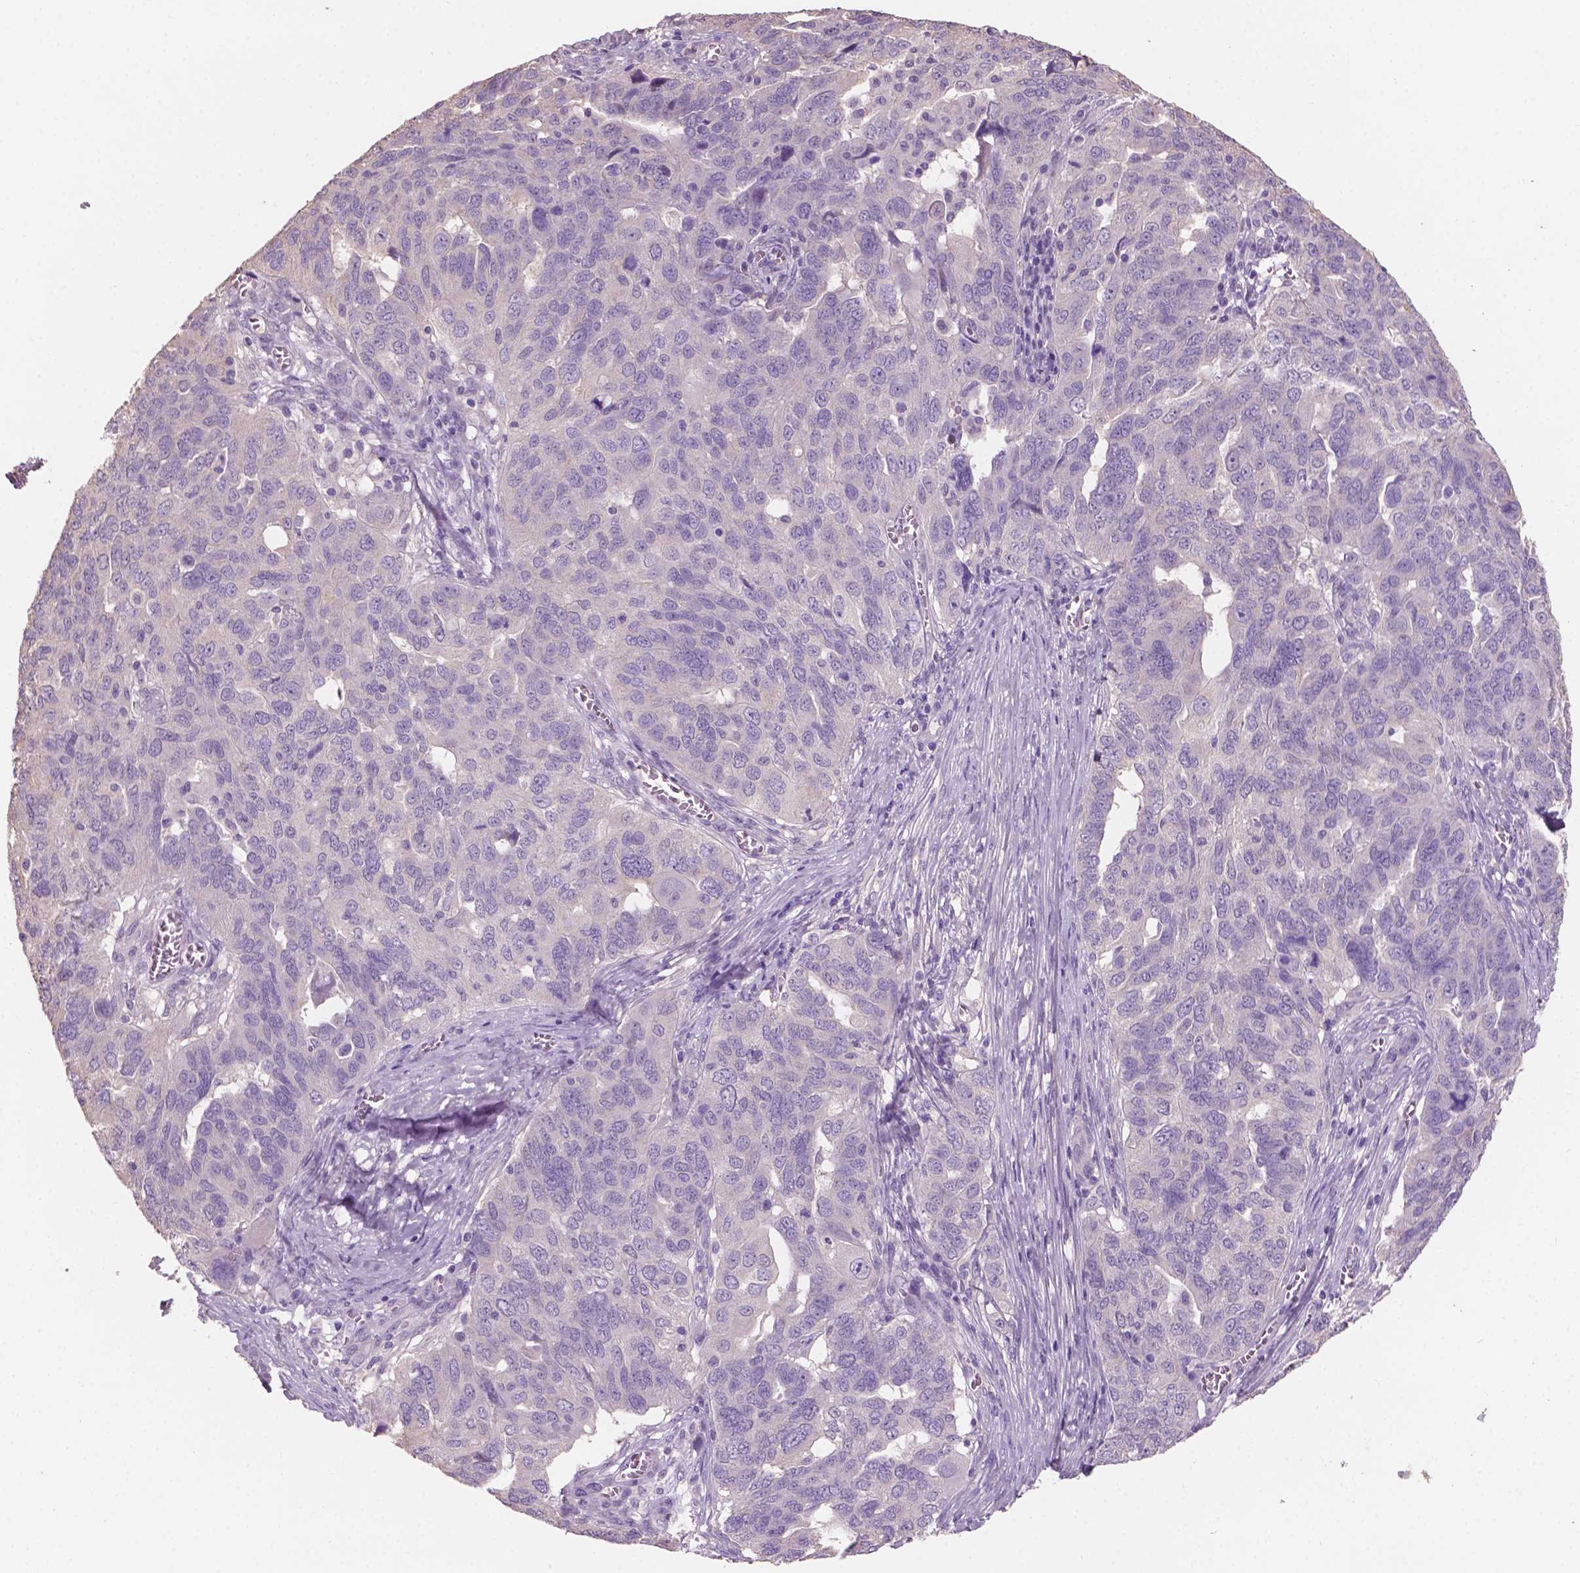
{"staining": {"intensity": "negative", "quantity": "none", "location": "none"}, "tissue": "ovarian cancer", "cell_type": "Tumor cells", "image_type": "cancer", "snomed": [{"axis": "morphology", "description": "Carcinoma, endometroid"}, {"axis": "topography", "description": "Soft tissue"}, {"axis": "topography", "description": "Ovary"}], "caption": "Ovarian cancer (endometroid carcinoma) was stained to show a protein in brown. There is no significant positivity in tumor cells.", "gene": "SBSN", "patient": {"sex": "female", "age": 52}}